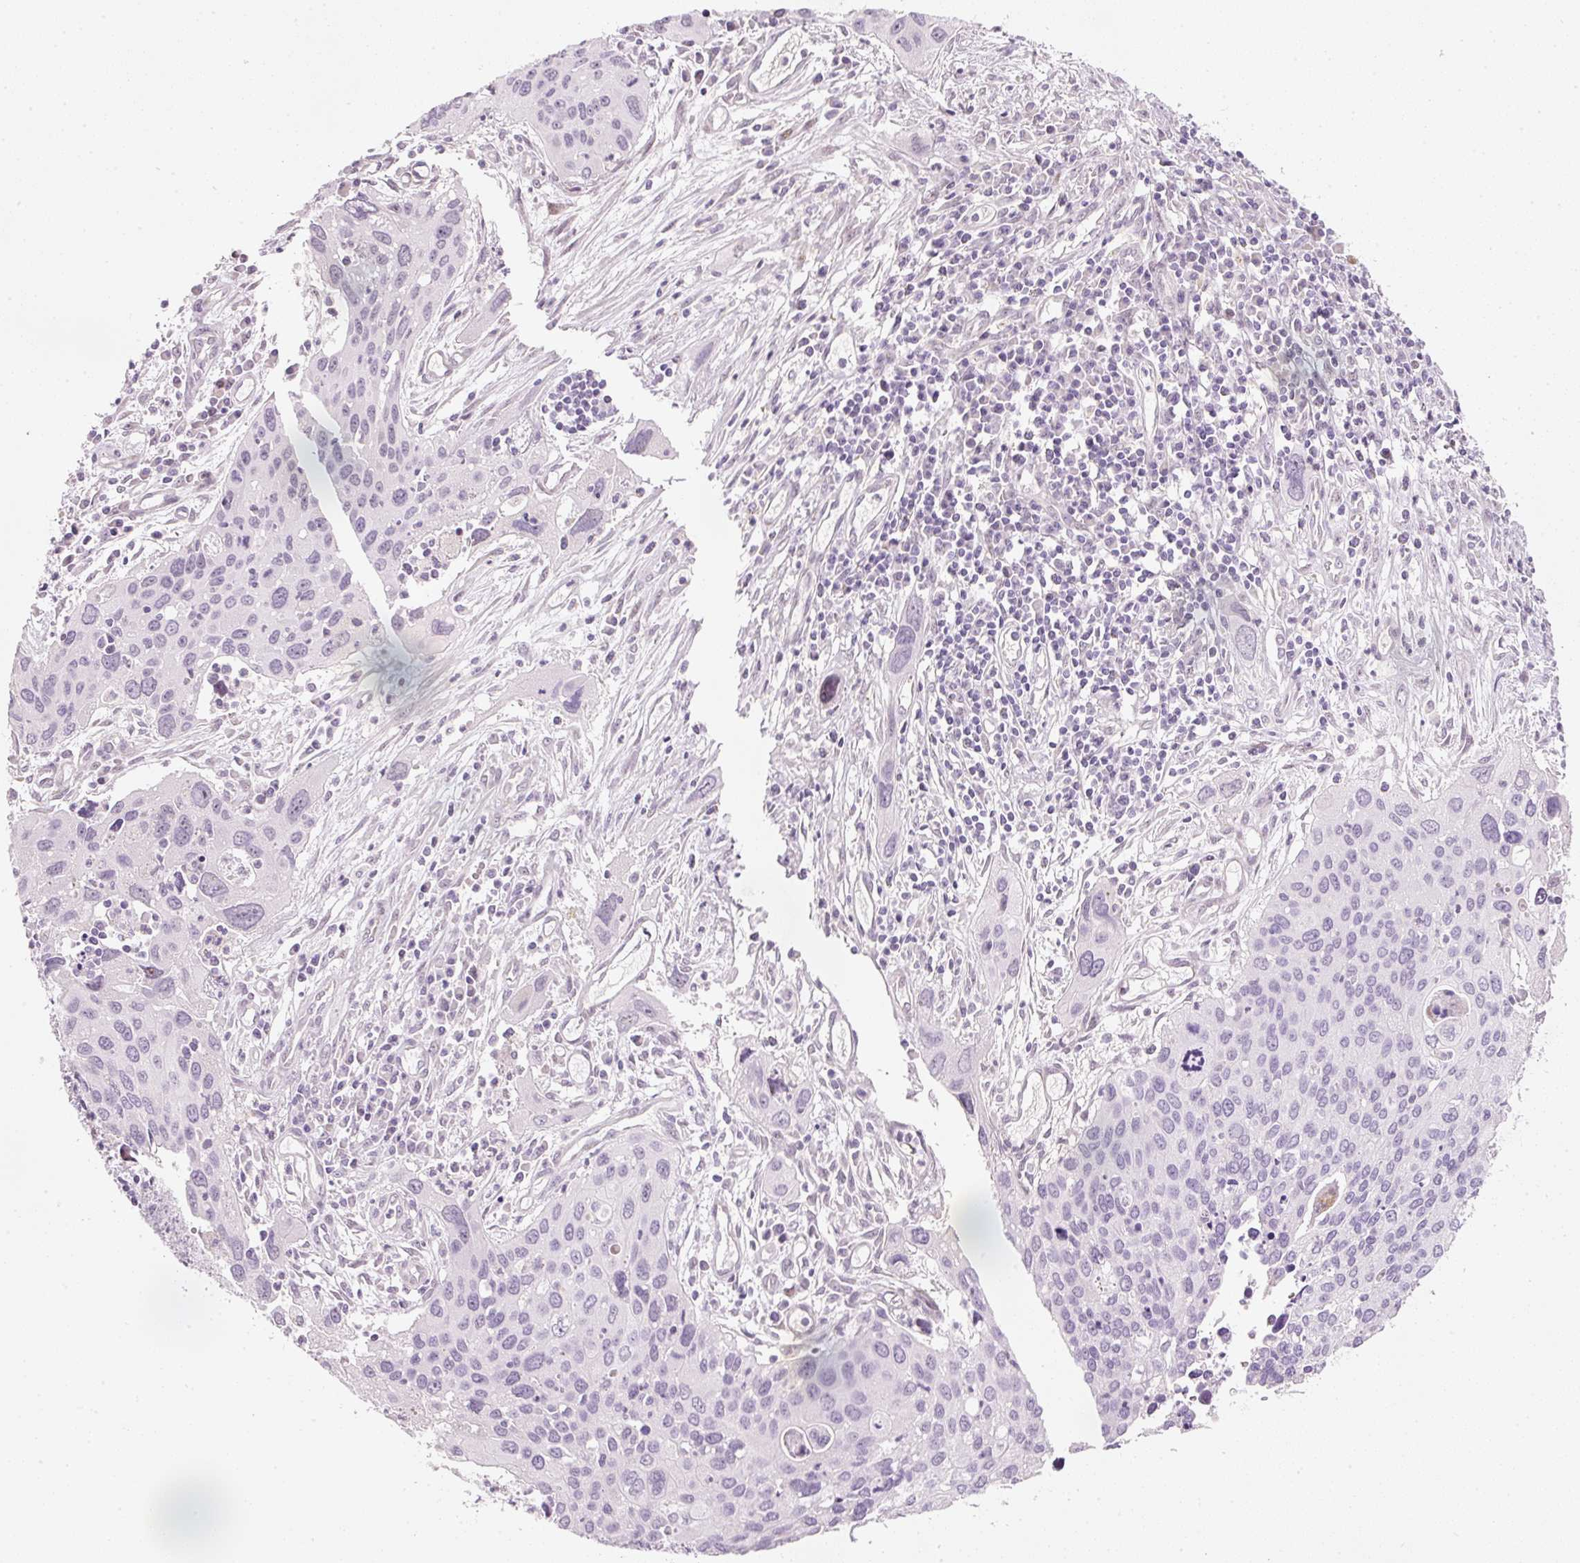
{"staining": {"intensity": "negative", "quantity": "none", "location": "none"}, "tissue": "cervical cancer", "cell_type": "Tumor cells", "image_type": "cancer", "snomed": [{"axis": "morphology", "description": "Squamous cell carcinoma, NOS"}, {"axis": "topography", "description": "Cervix"}], "caption": "This is an immunohistochemistry (IHC) micrograph of human cervical cancer. There is no positivity in tumor cells.", "gene": "RNF39", "patient": {"sex": "female", "age": 55}}